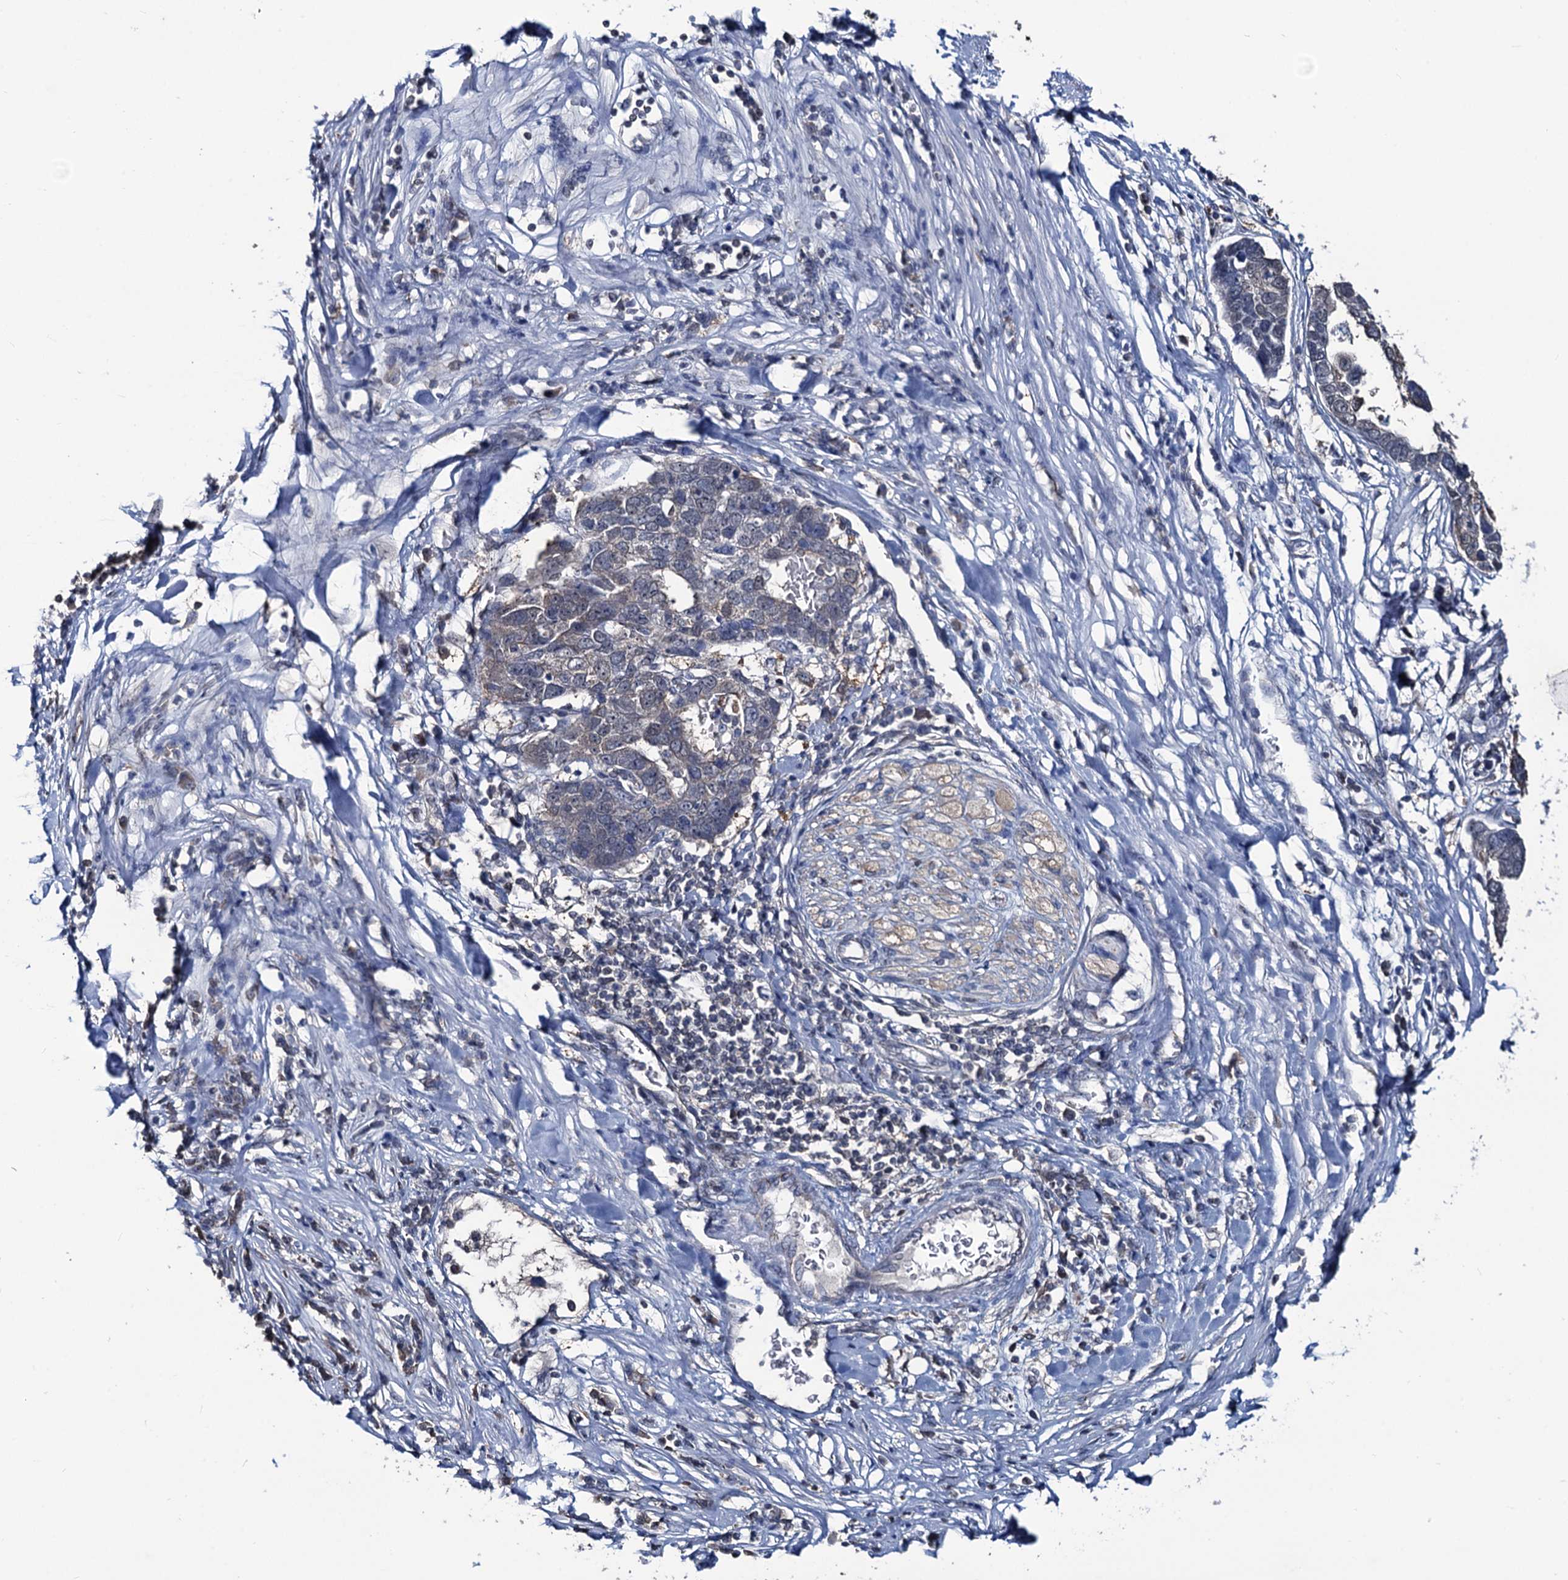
{"staining": {"intensity": "negative", "quantity": "none", "location": "none"}, "tissue": "pancreatic cancer", "cell_type": "Tumor cells", "image_type": "cancer", "snomed": [{"axis": "morphology", "description": "Adenocarcinoma, NOS"}, {"axis": "topography", "description": "Pancreas"}], "caption": "Immunohistochemical staining of pancreatic adenocarcinoma shows no significant expression in tumor cells. (DAB (3,3'-diaminobenzidine) immunohistochemistry (IHC) with hematoxylin counter stain).", "gene": "RTKN2", "patient": {"sex": "female", "age": 61}}